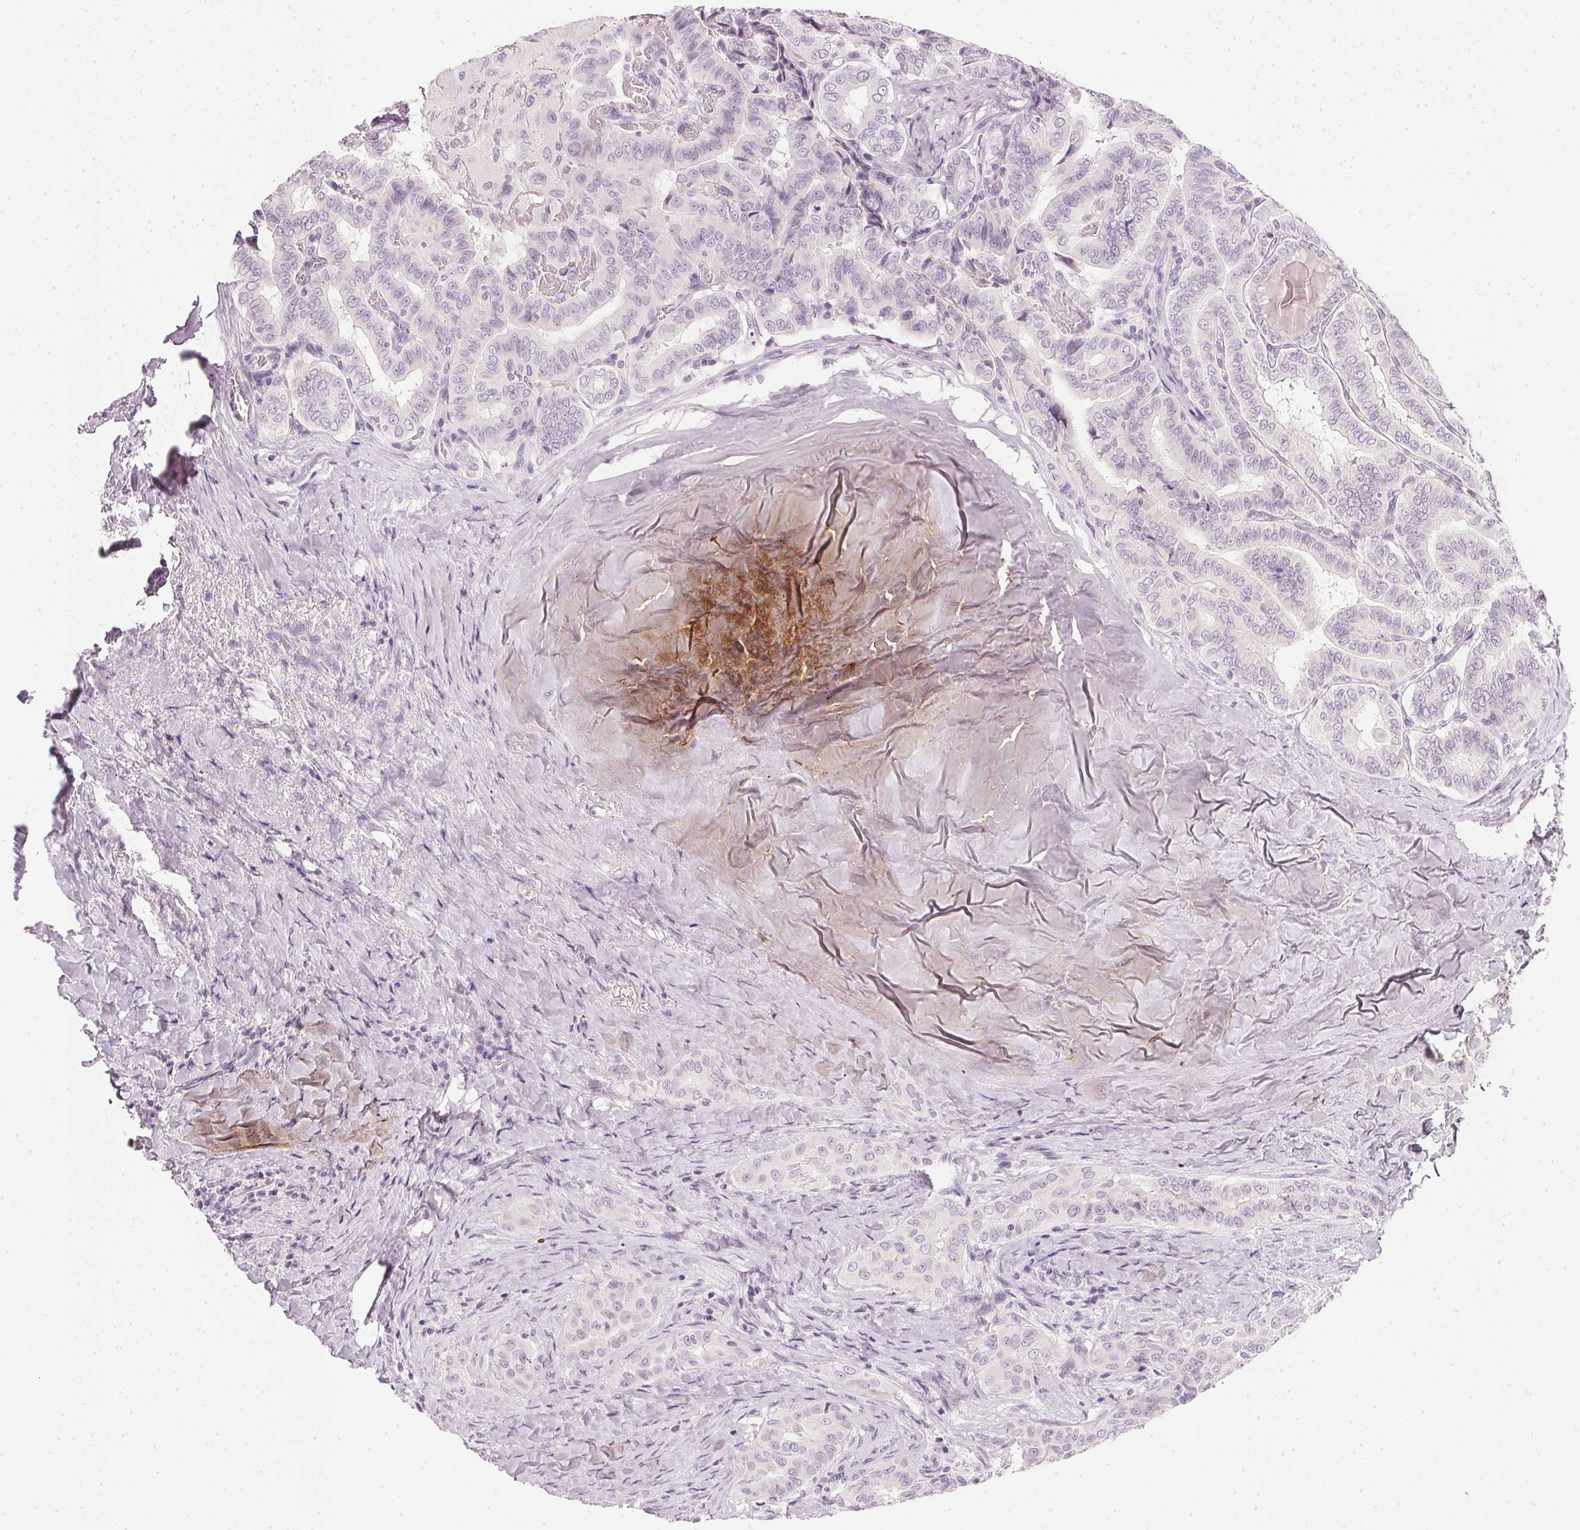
{"staining": {"intensity": "negative", "quantity": "none", "location": "none"}, "tissue": "thyroid cancer", "cell_type": "Tumor cells", "image_type": "cancer", "snomed": [{"axis": "morphology", "description": "Papillary adenocarcinoma, NOS"}, {"axis": "morphology", "description": "Papillary adenoma metastatic"}, {"axis": "topography", "description": "Thyroid gland"}], "caption": "IHC micrograph of human thyroid papillary adenoma metastatic stained for a protein (brown), which demonstrates no staining in tumor cells.", "gene": "CHST4", "patient": {"sex": "female", "age": 50}}